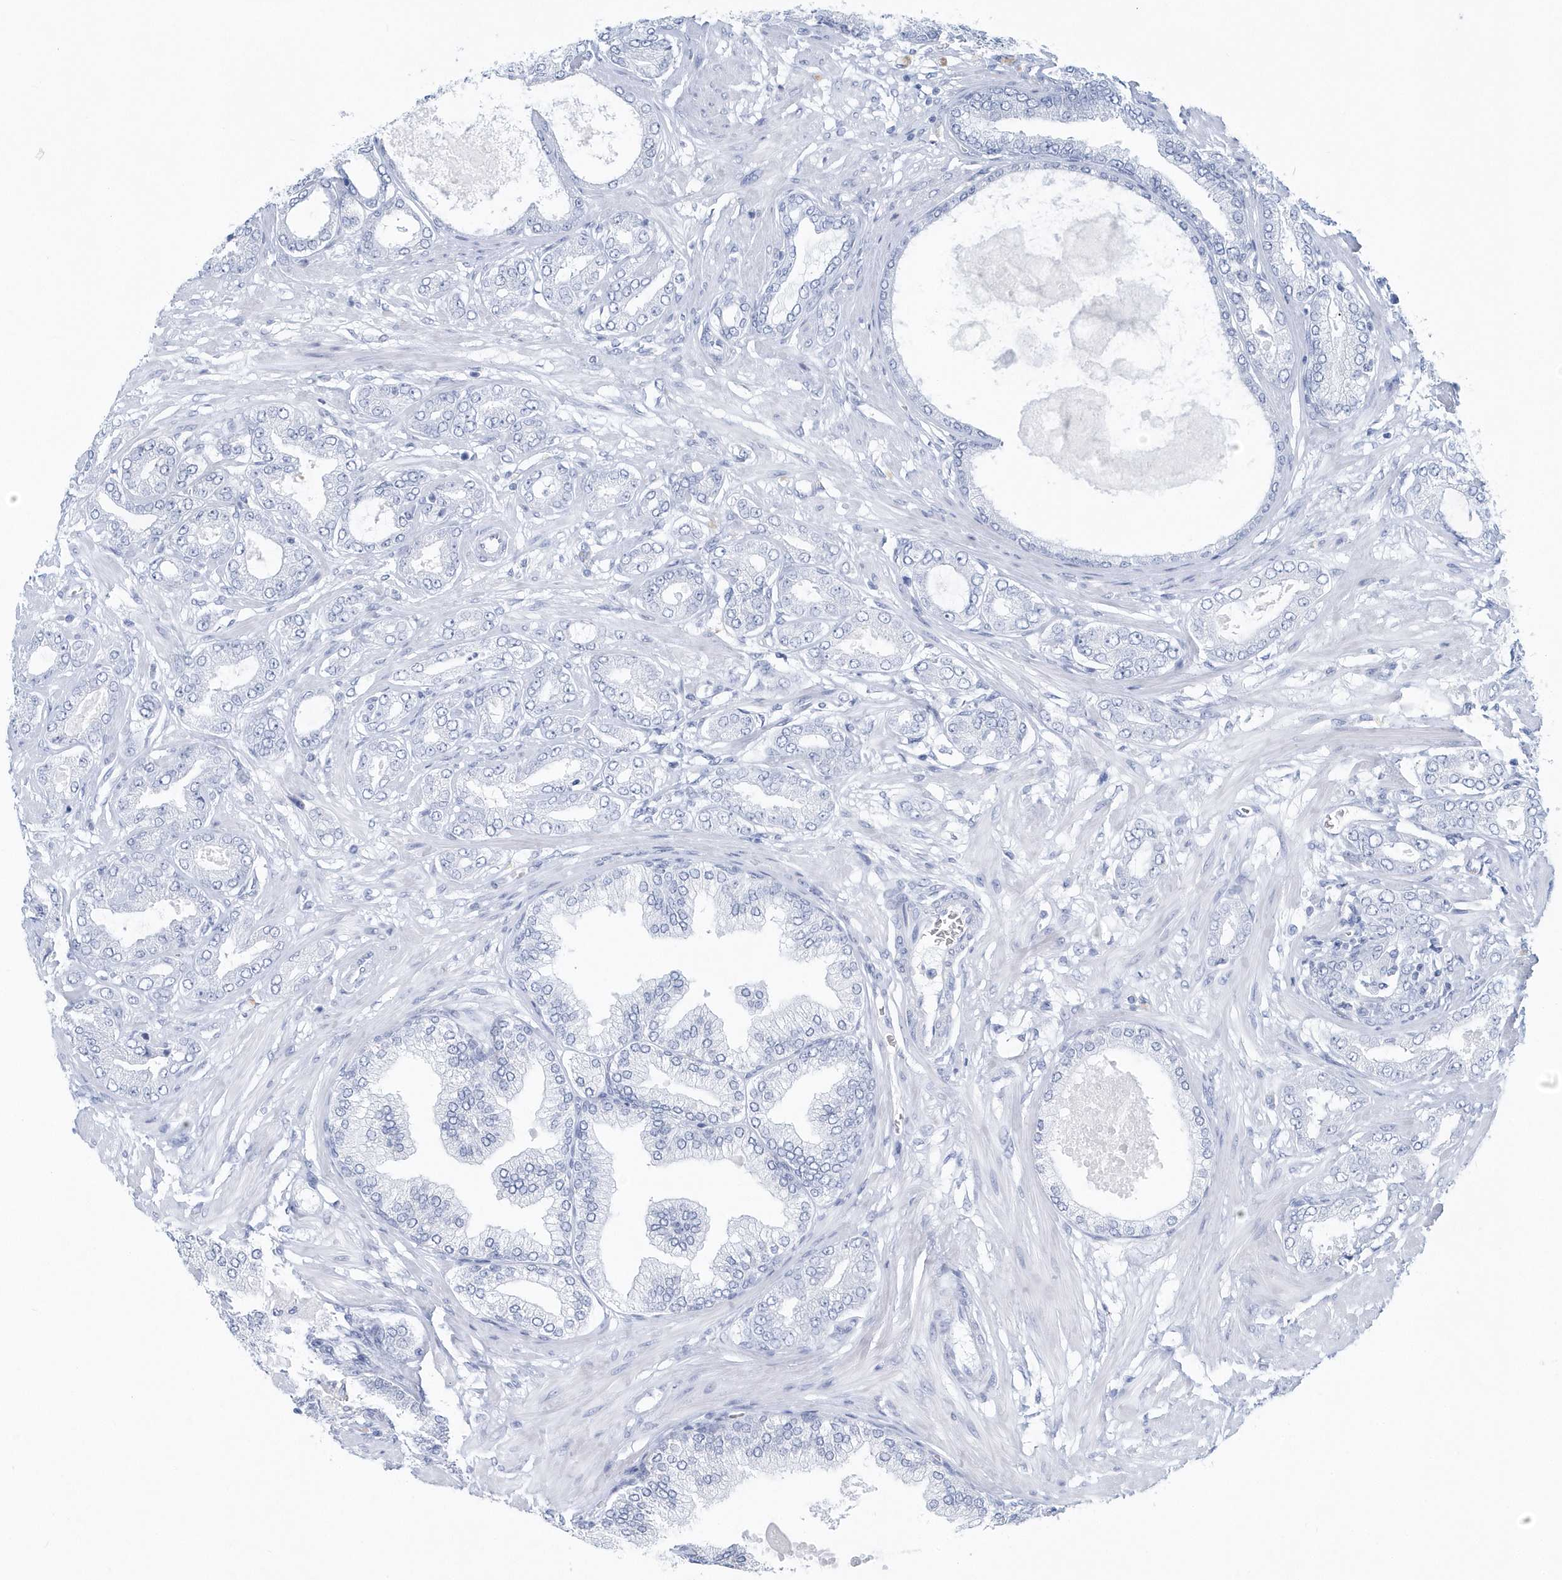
{"staining": {"intensity": "negative", "quantity": "none", "location": "none"}, "tissue": "prostate cancer", "cell_type": "Tumor cells", "image_type": "cancer", "snomed": [{"axis": "morphology", "description": "Adenocarcinoma, Low grade"}, {"axis": "topography", "description": "Prostate"}], "caption": "An IHC histopathology image of prostate cancer (adenocarcinoma (low-grade)) is shown. There is no staining in tumor cells of prostate cancer (adenocarcinoma (low-grade)).", "gene": "PTPRO", "patient": {"sex": "male", "age": 63}}